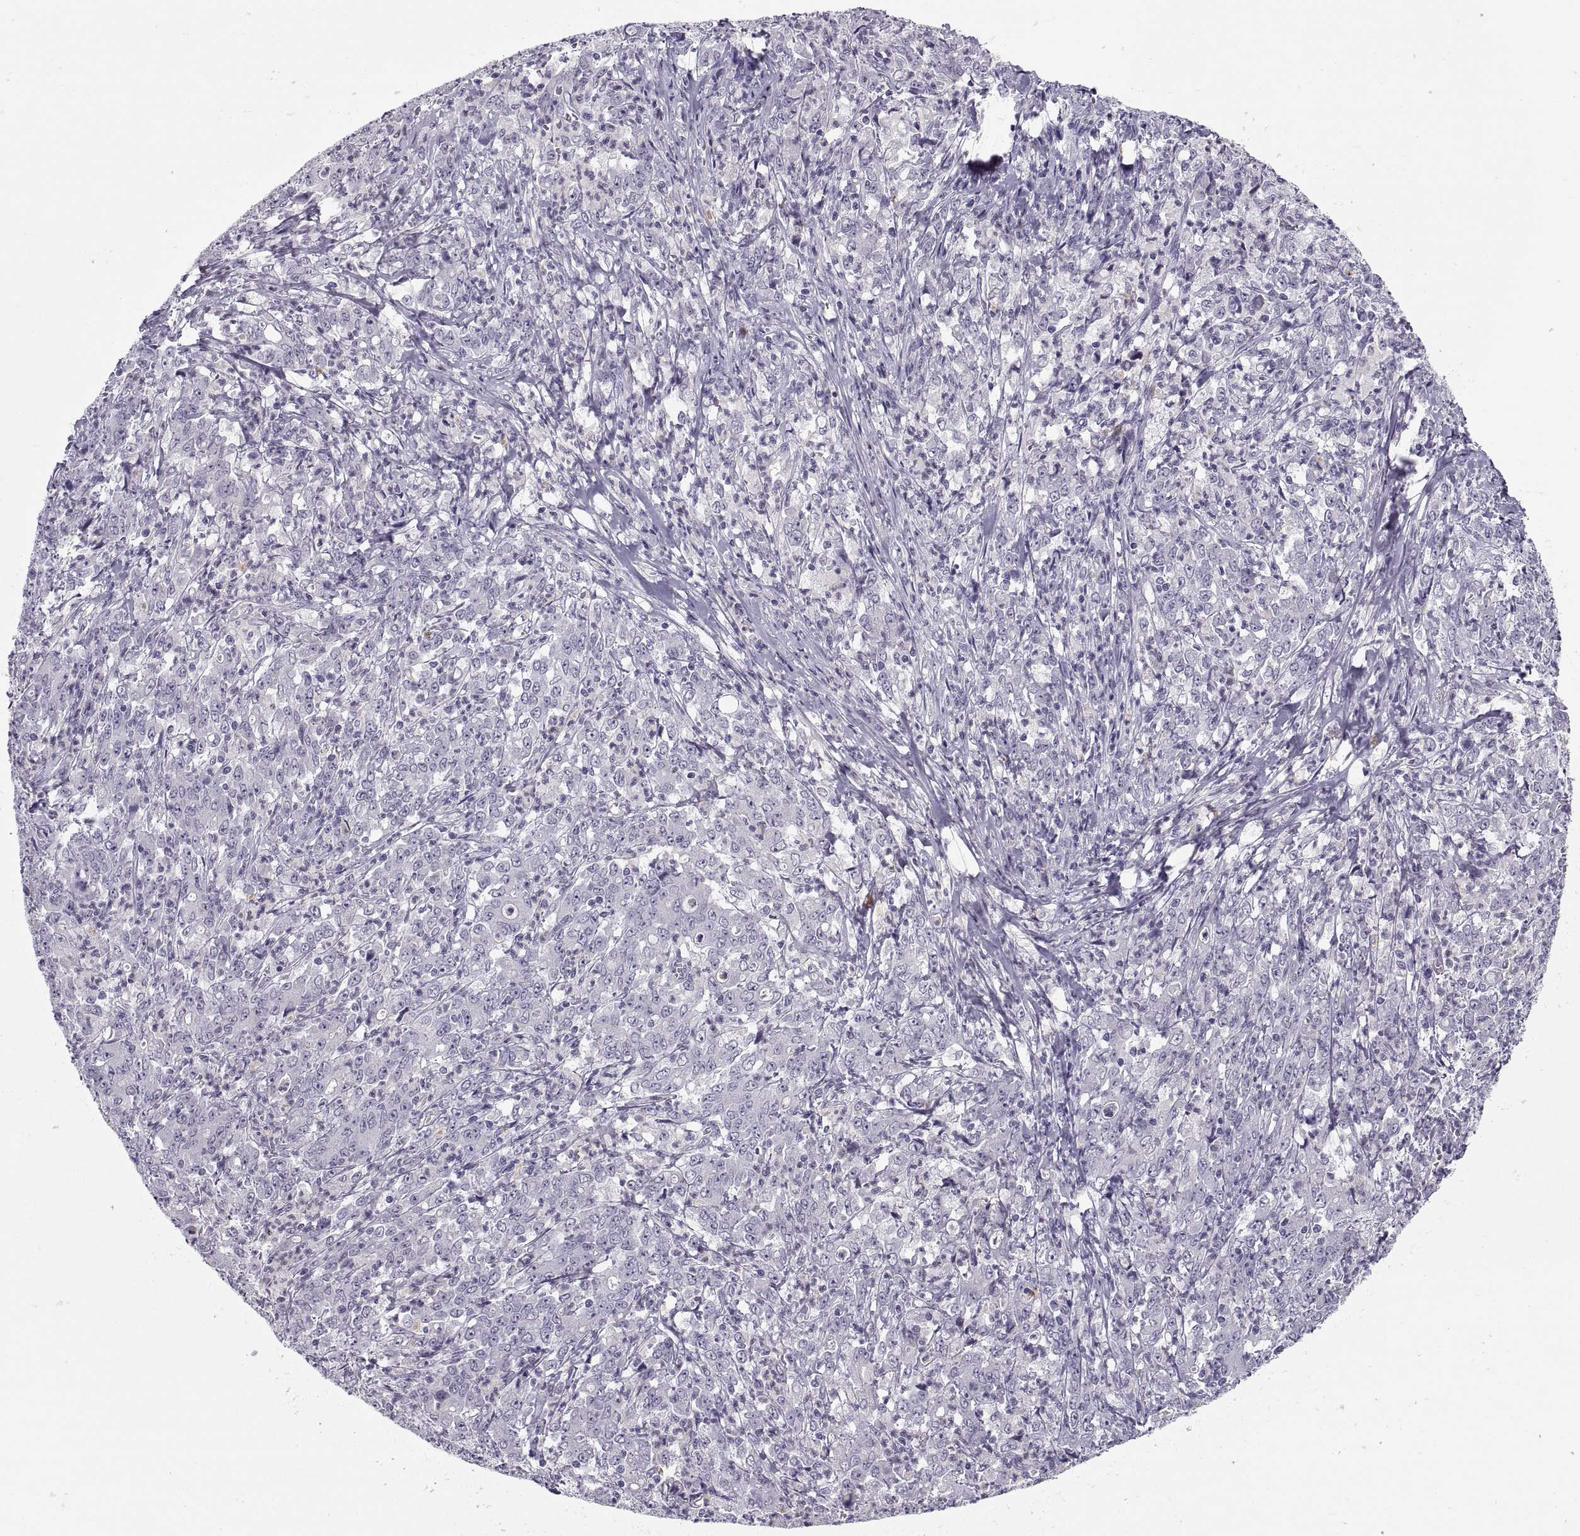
{"staining": {"intensity": "negative", "quantity": "none", "location": "none"}, "tissue": "stomach cancer", "cell_type": "Tumor cells", "image_type": "cancer", "snomed": [{"axis": "morphology", "description": "Adenocarcinoma, NOS"}, {"axis": "topography", "description": "Stomach, lower"}], "caption": "Micrograph shows no significant protein positivity in tumor cells of adenocarcinoma (stomach).", "gene": "C3orf22", "patient": {"sex": "female", "age": 71}}